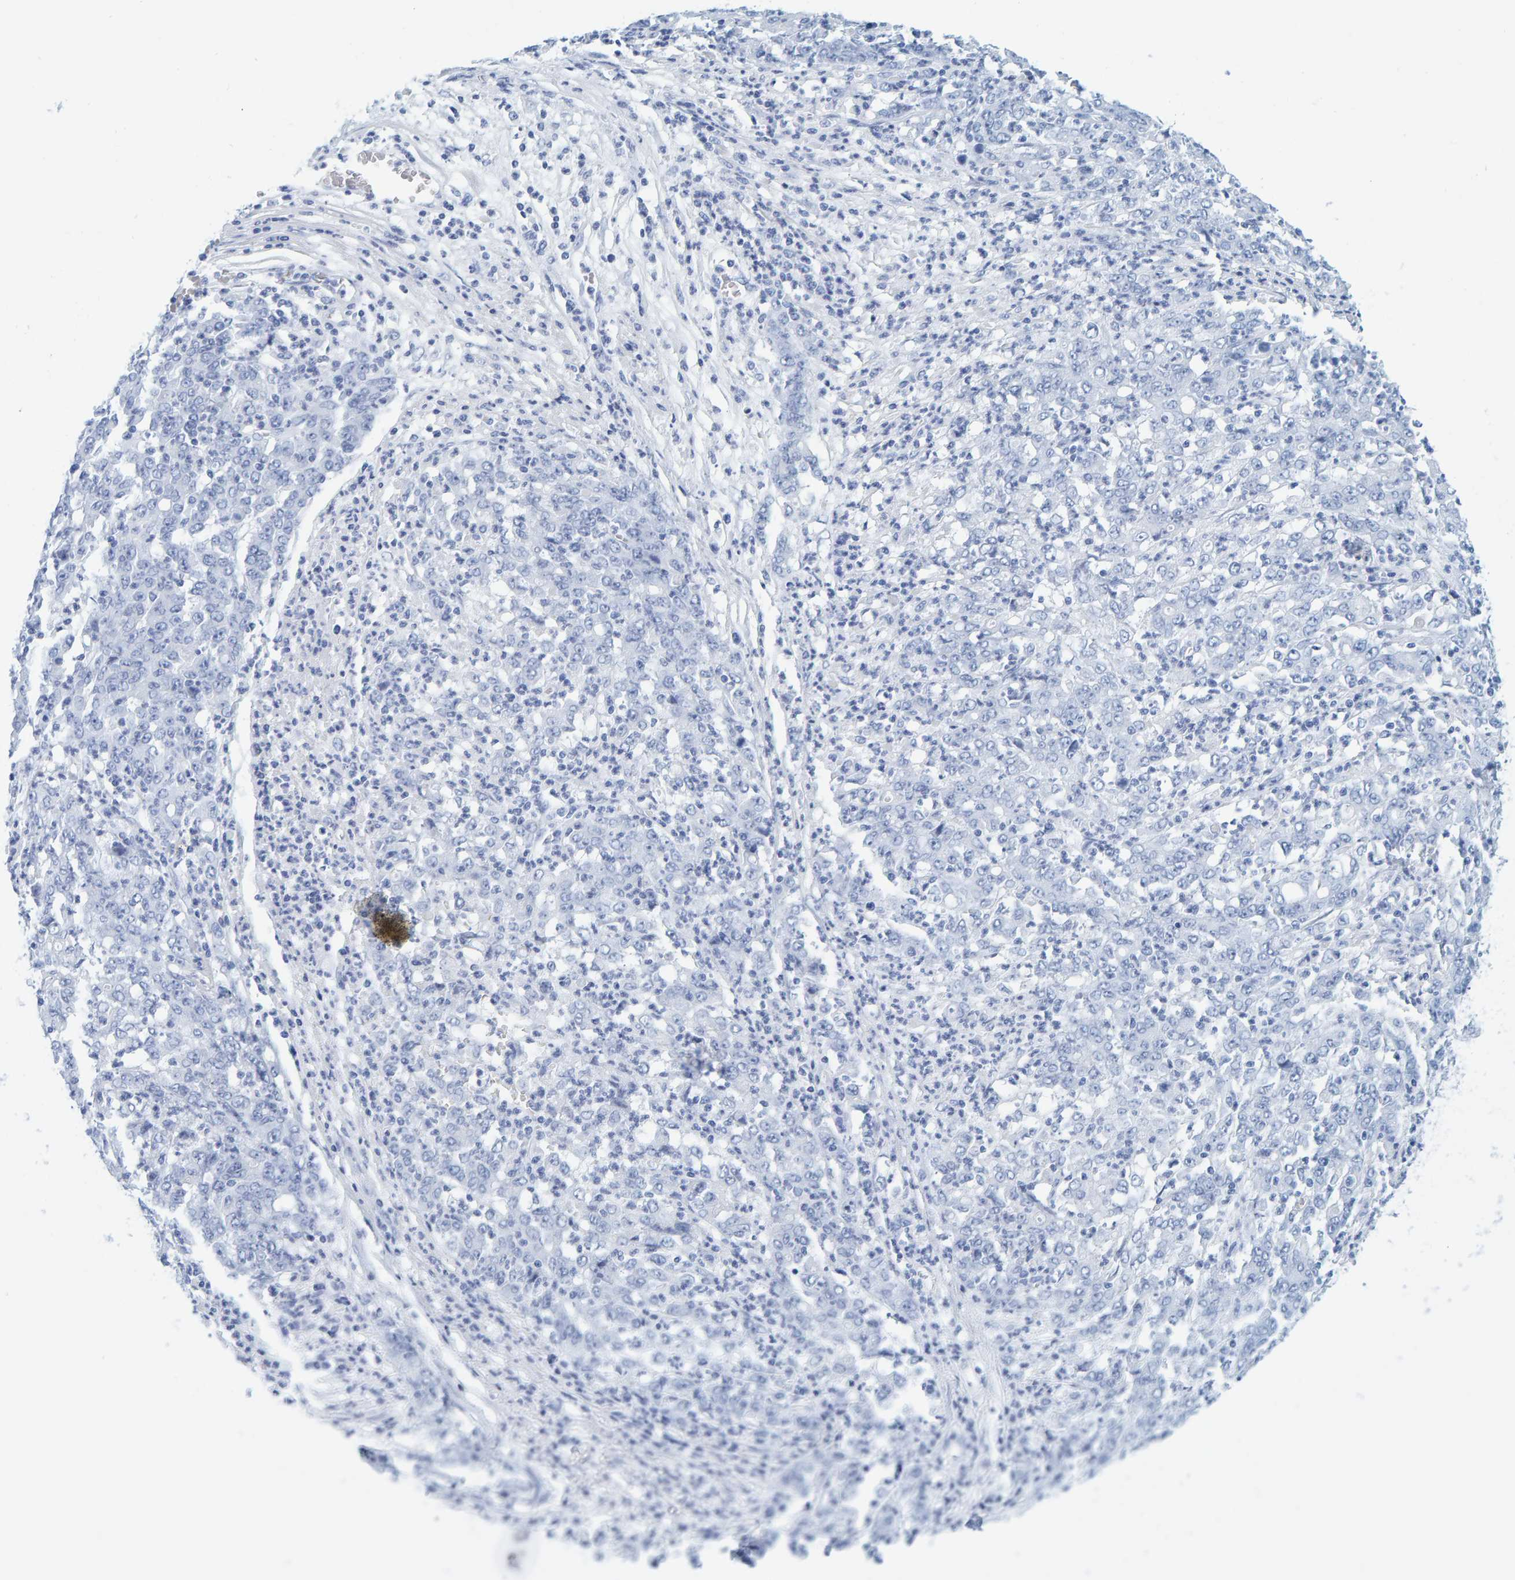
{"staining": {"intensity": "negative", "quantity": "none", "location": "none"}, "tissue": "stomach cancer", "cell_type": "Tumor cells", "image_type": "cancer", "snomed": [{"axis": "morphology", "description": "Adenocarcinoma, NOS"}, {"axis": "topography", "description": "Stomach, lower"}], "caption": "This is a micrograph of immunohistochemistry staining of stomach adenocarcinoma, which shows no positivity in tumor cells.", "gene": "SFTPC", "patient": {"sex": "female", "age": 71}}